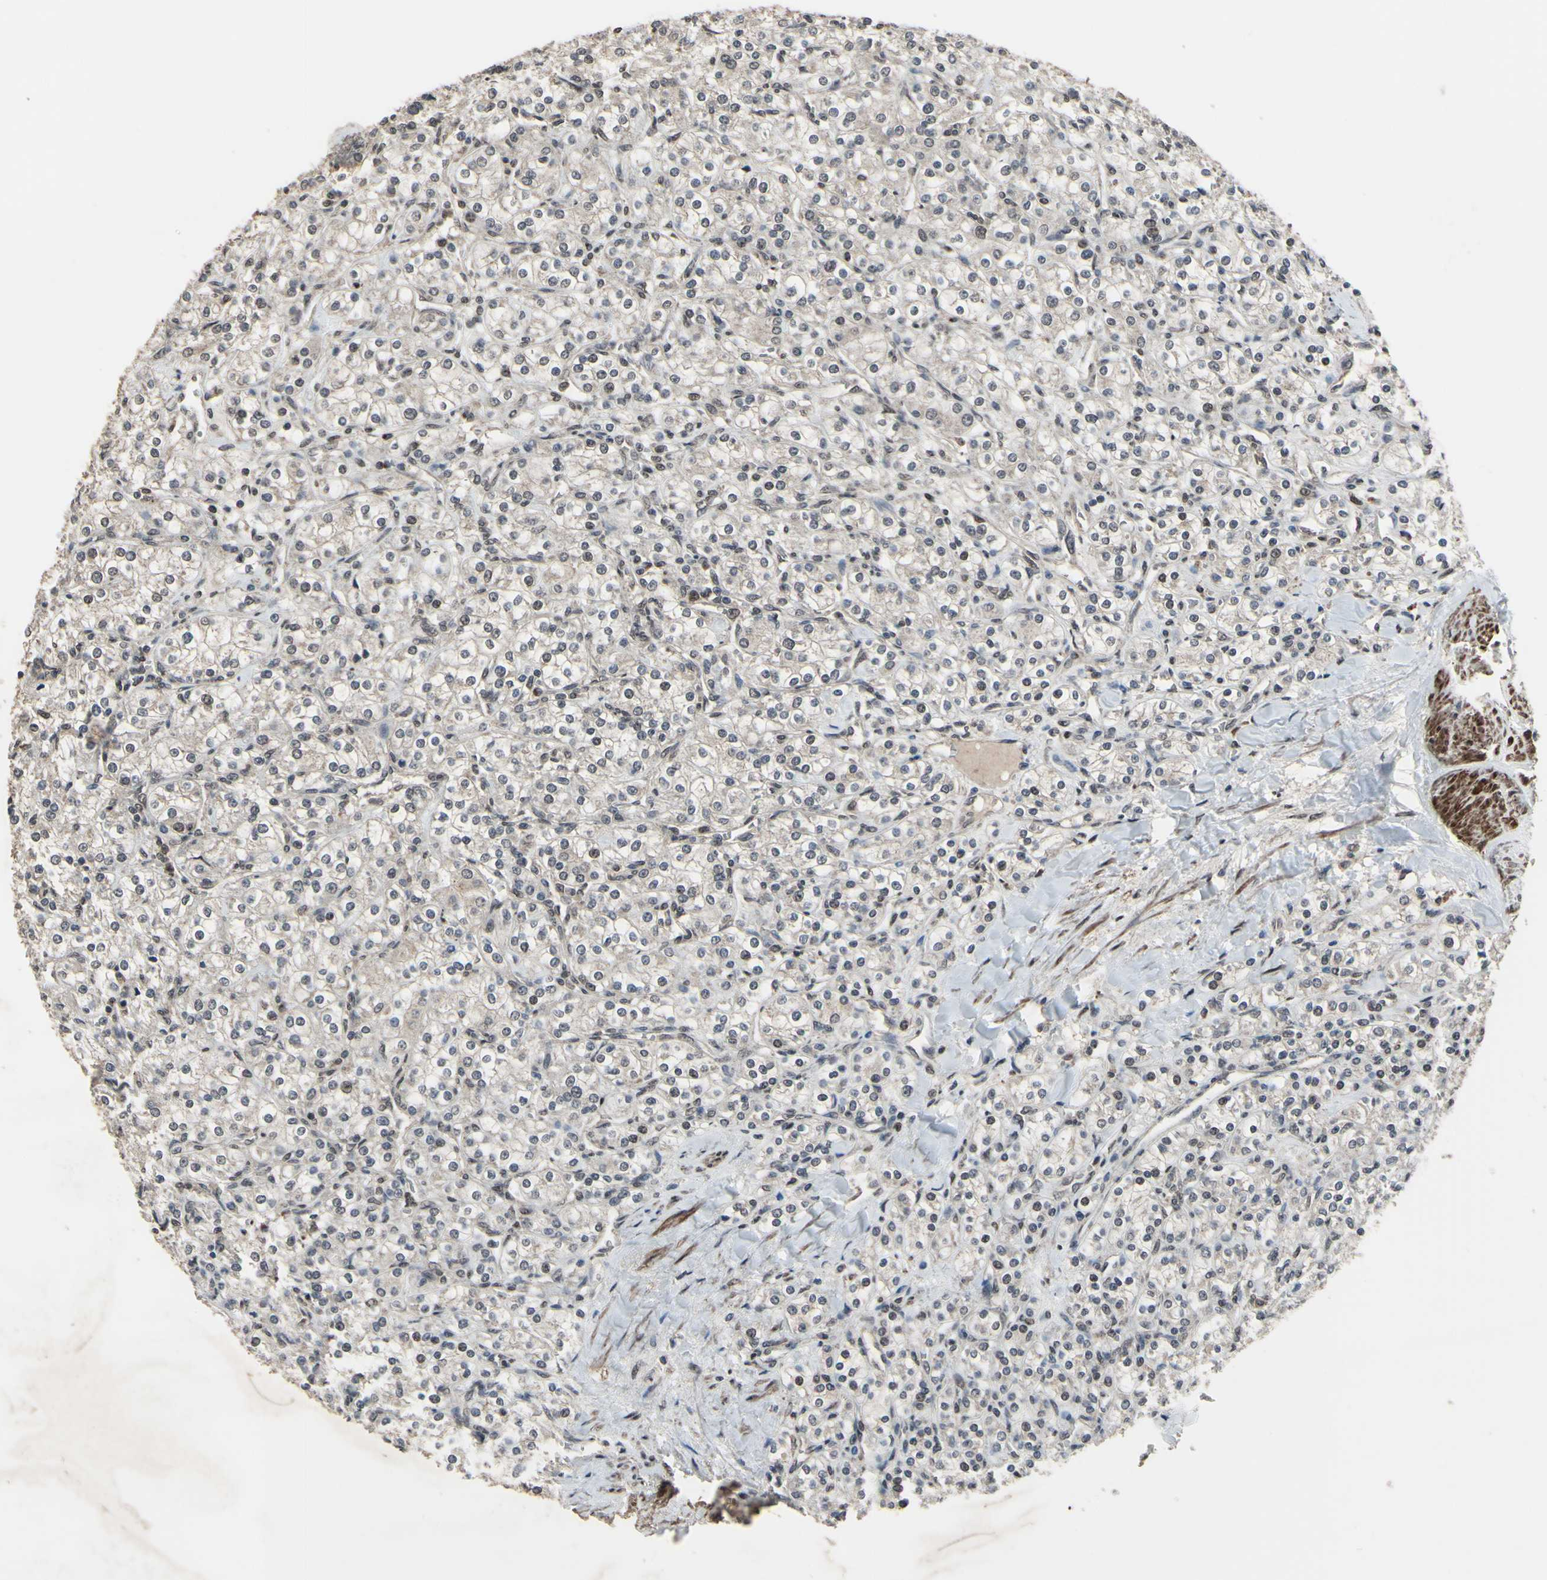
{"staining": {"intensity": "moderate", "quantity": "<25%", "location": "nuclear"}, "tissue": "renal cancer", "cell_type": "Tumor cells", "image_type": "cancer", "snomed": [{"axis": "morphology", "description": "Adenocarcinoma, NOS"}, {"axis": "topography", "description": "Kidney"}], "caption": "DAB immunohistochemical staining of human renal adenocarcinoma shows moderate nuclear protein staining in approximately <25% of tumor cells.", "gene": "ZNF174", "patient": {"sex": "male", "age": 77}}